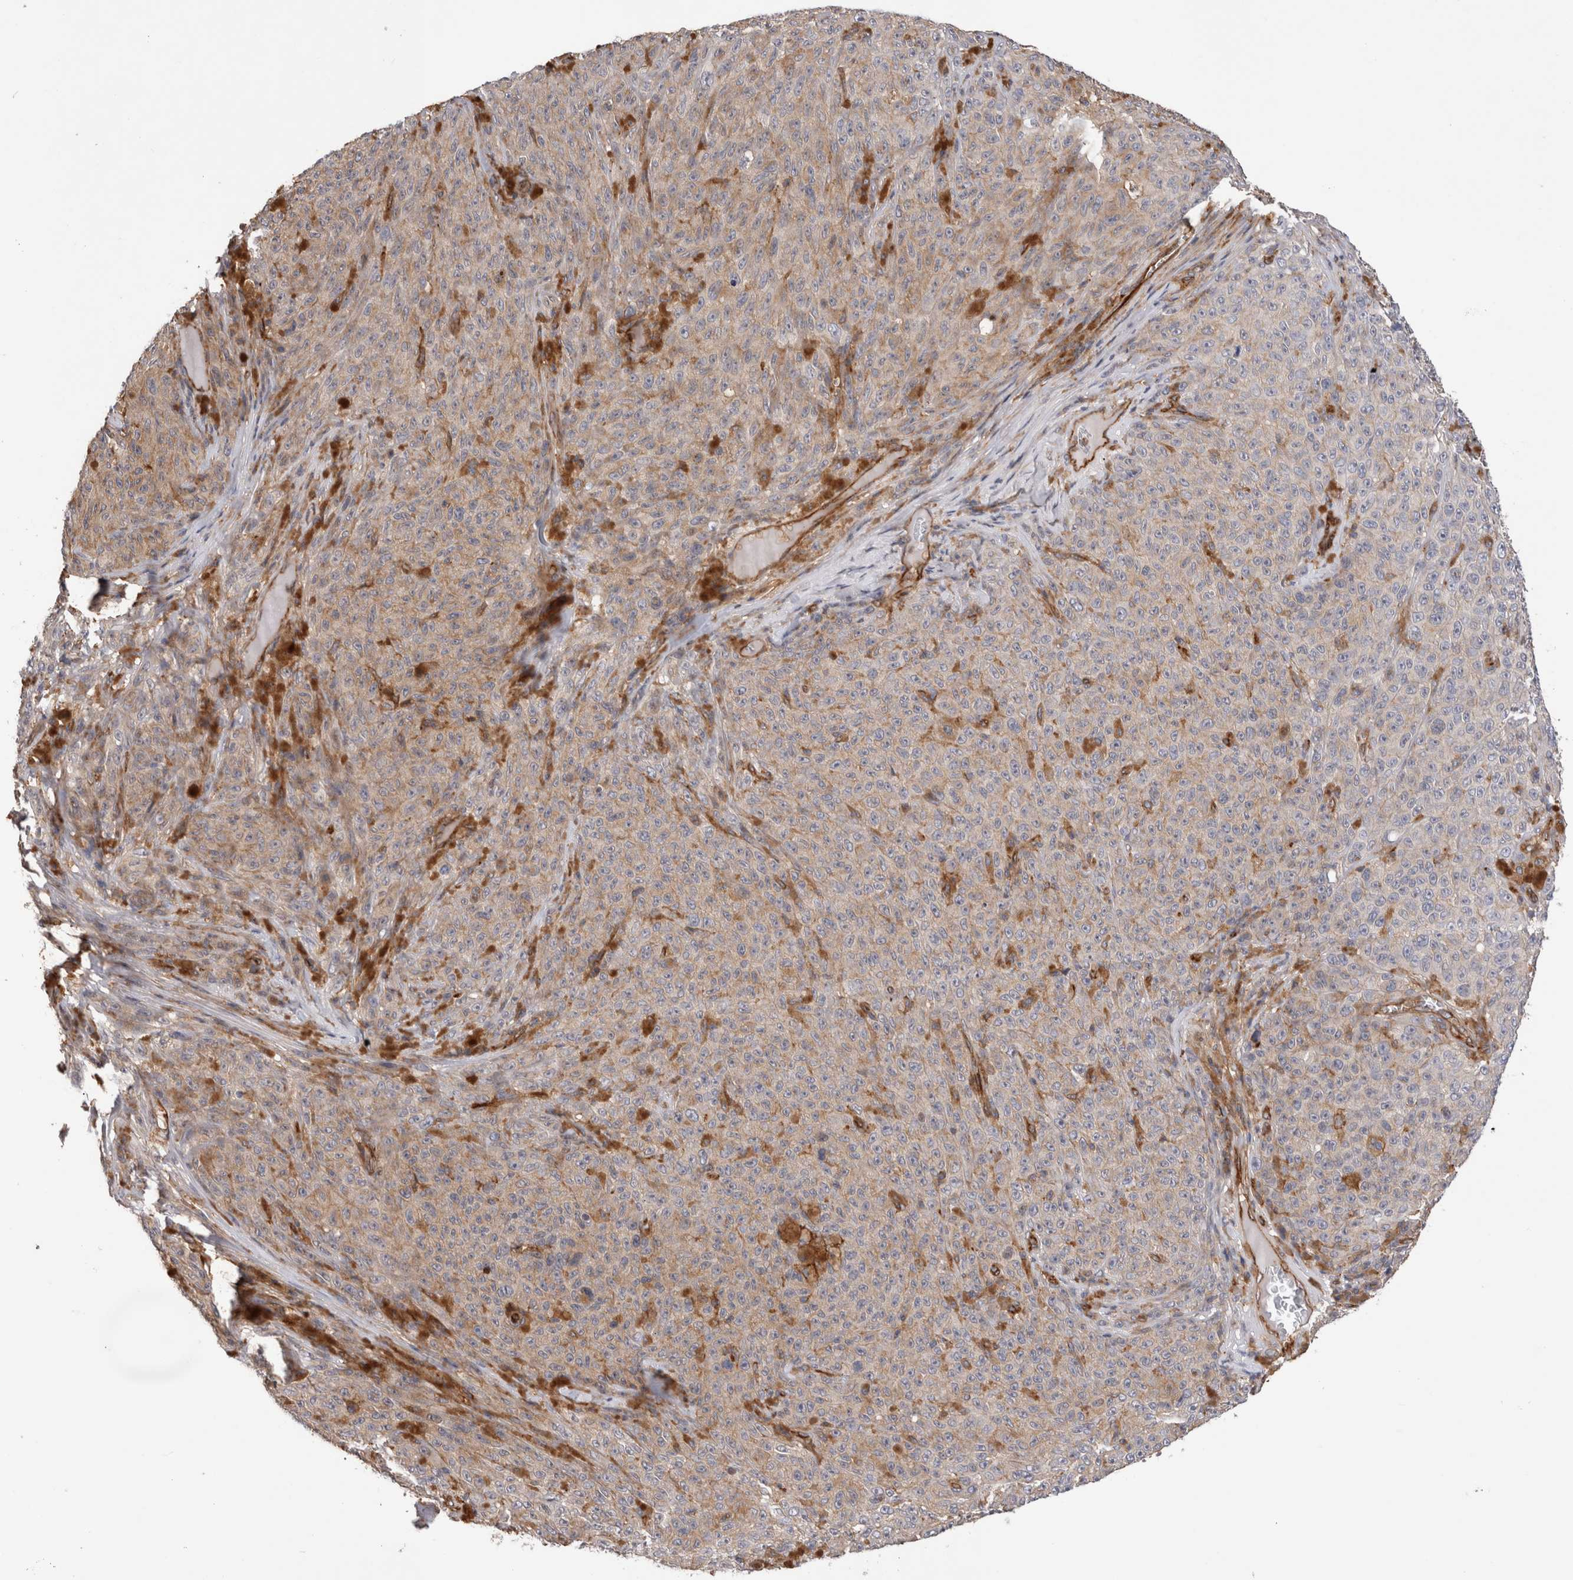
{"staining": {"intensity": "weak", "quantity": ">75%", "location": "cytoplasmic/membranous"}, "tissue": "melanoma", "cell_type": "Tumor cells", "image_type": "cancer", "snomed": [{"axis": "morphology", "description": "Malignant melanoma, NOS"}, {"axis": "topography", "description": "Skin"}], "caption": "DAB (3,3'-diaminobenzidine) immunohistochemical staining of human malignant melanoma shows weak cytoplasmic/membranous protein staining in approximately >75% of tumor cells.", "gene": "BNIP2", "patient": {"sex": "female", "age": 82}}